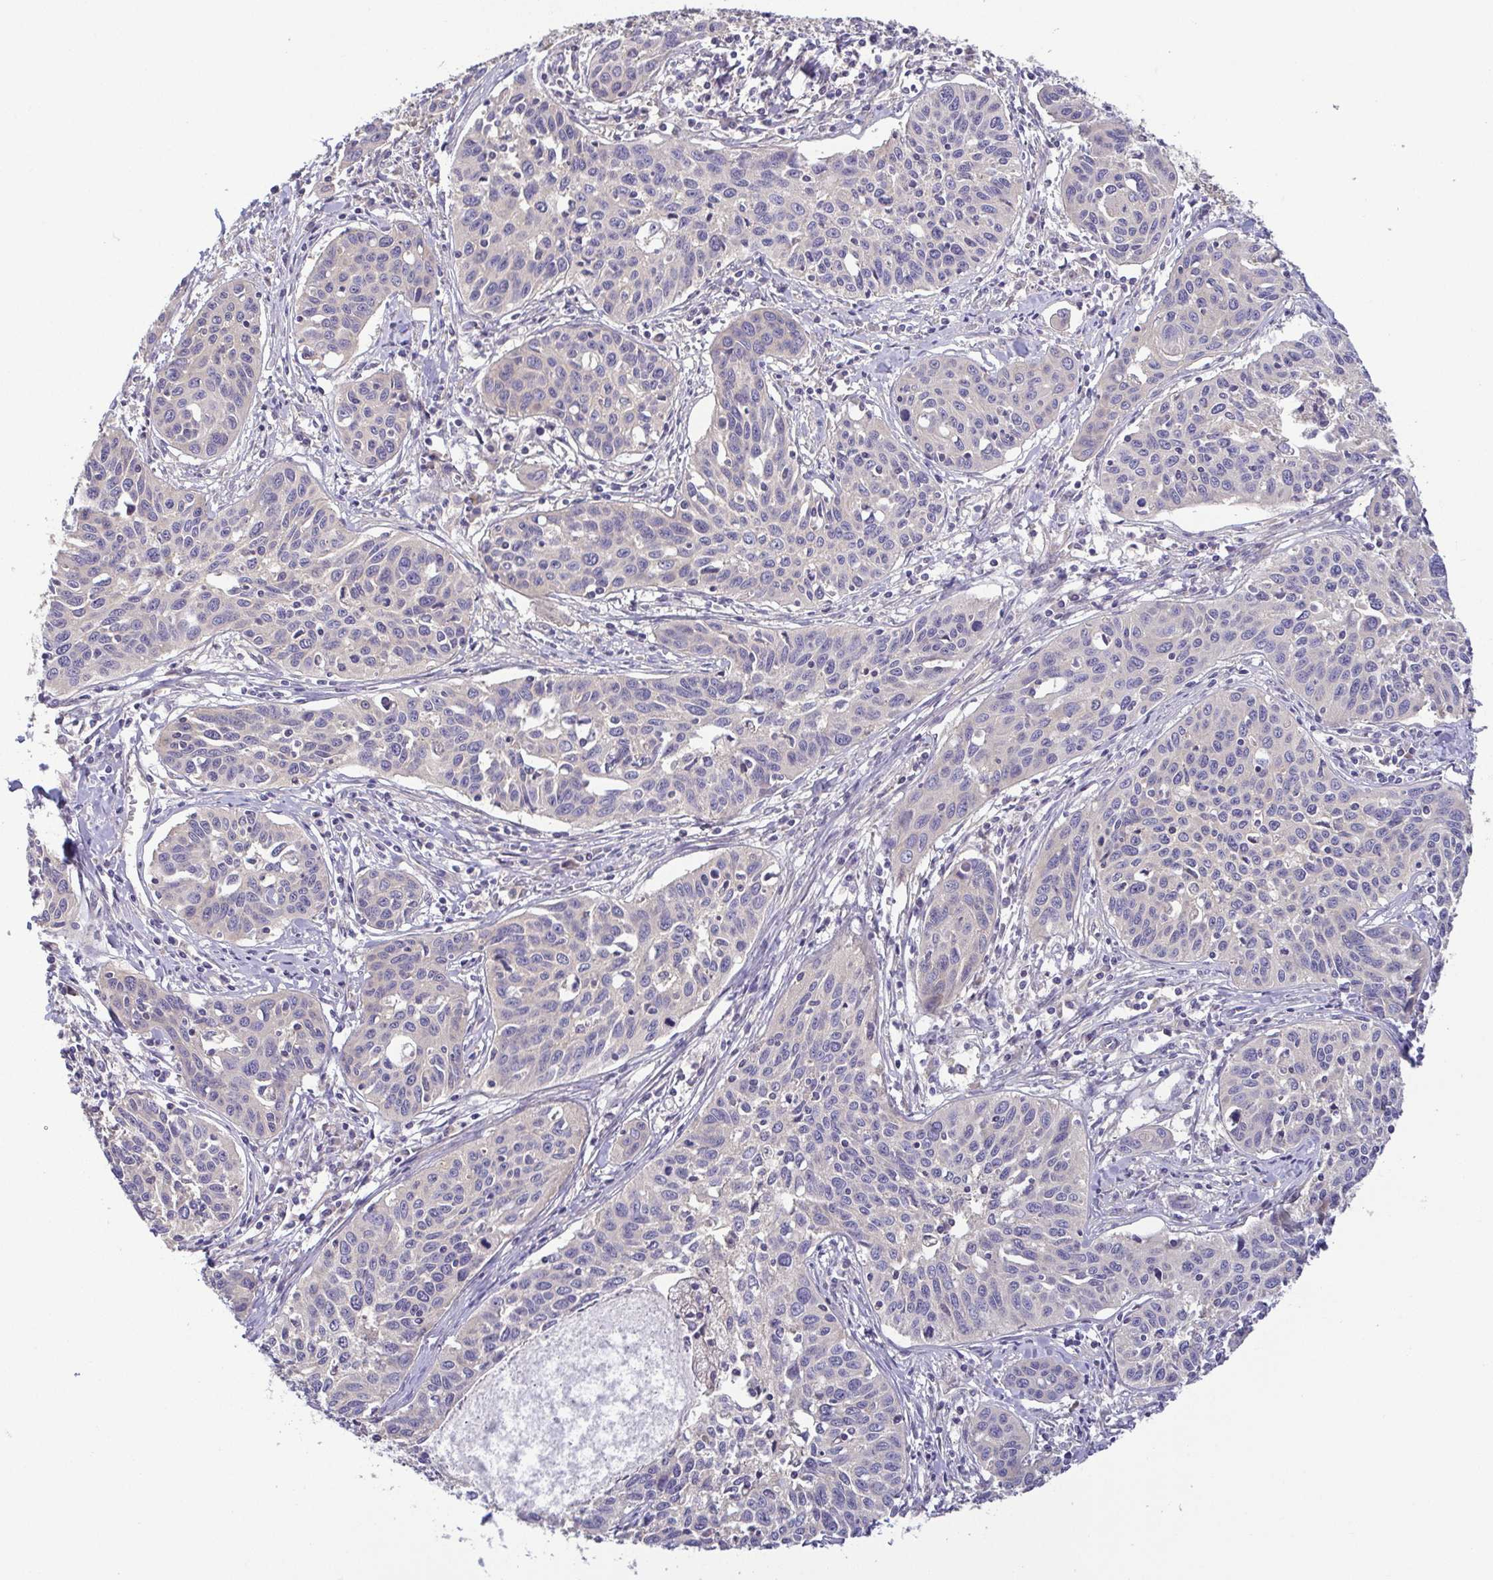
{"staining": {"intensity": "negative", "quantity": "none", "location": "none"}, "tissue": "cervical cancer", "cell_type": "Tumor cells", "image_type": "cancer", "snomed": [{"axis": "morphology", "description": "Squamous cell carcinoma, NOS"}, {"axis": "topography", "description": "Cervix"}], "caption": "Micrograph shows no protein expression in tumor cells of squamous cell carcinoma (cervical) tissue.", "gene": "LMF2", "patient": {"sex": "female", "age": 31}}